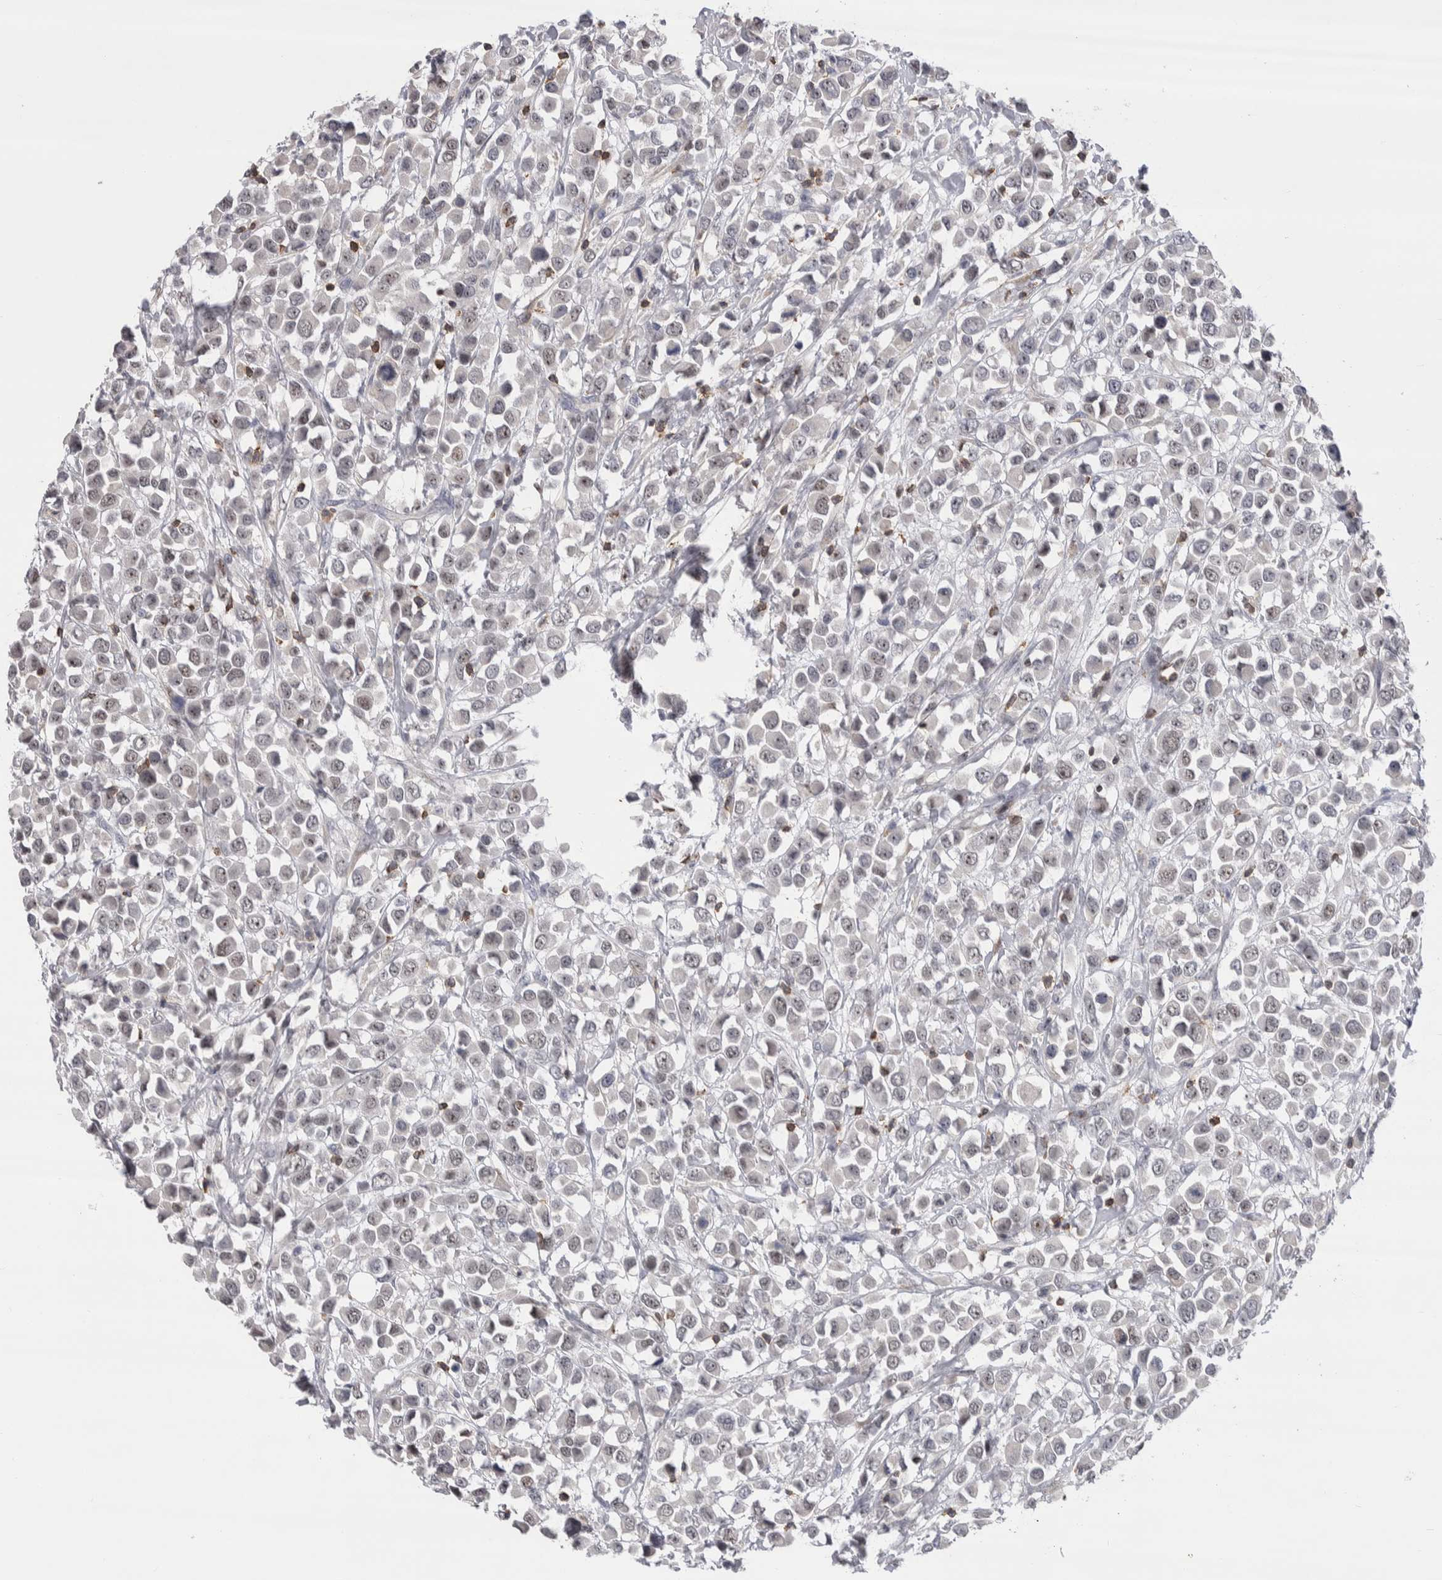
{"staining": {"intensity": "weak", "quantity": ">75%", "location": "nuclear"}, "tissue": "breast cancer", "cell_type": "Tumor cells", "image_type": "cancer", "snomed": [{"axis": "morphology", "description": "Duct carcinoma"}, {"axis": "topography", "description": "Breast"}], "caption": "Tumor cells exhibit weak nuclear staining in approximately >75% of cells in breast cancer (infiltrating ductal carcinoma). The staining was performed using DAB to visualize the protein expression in brown, while the nuclei were stained in blue with hematoxylin (Magnification: 20x).", "gene": "CEP295NL", "patient": {"sex": "female", "age": 61}}